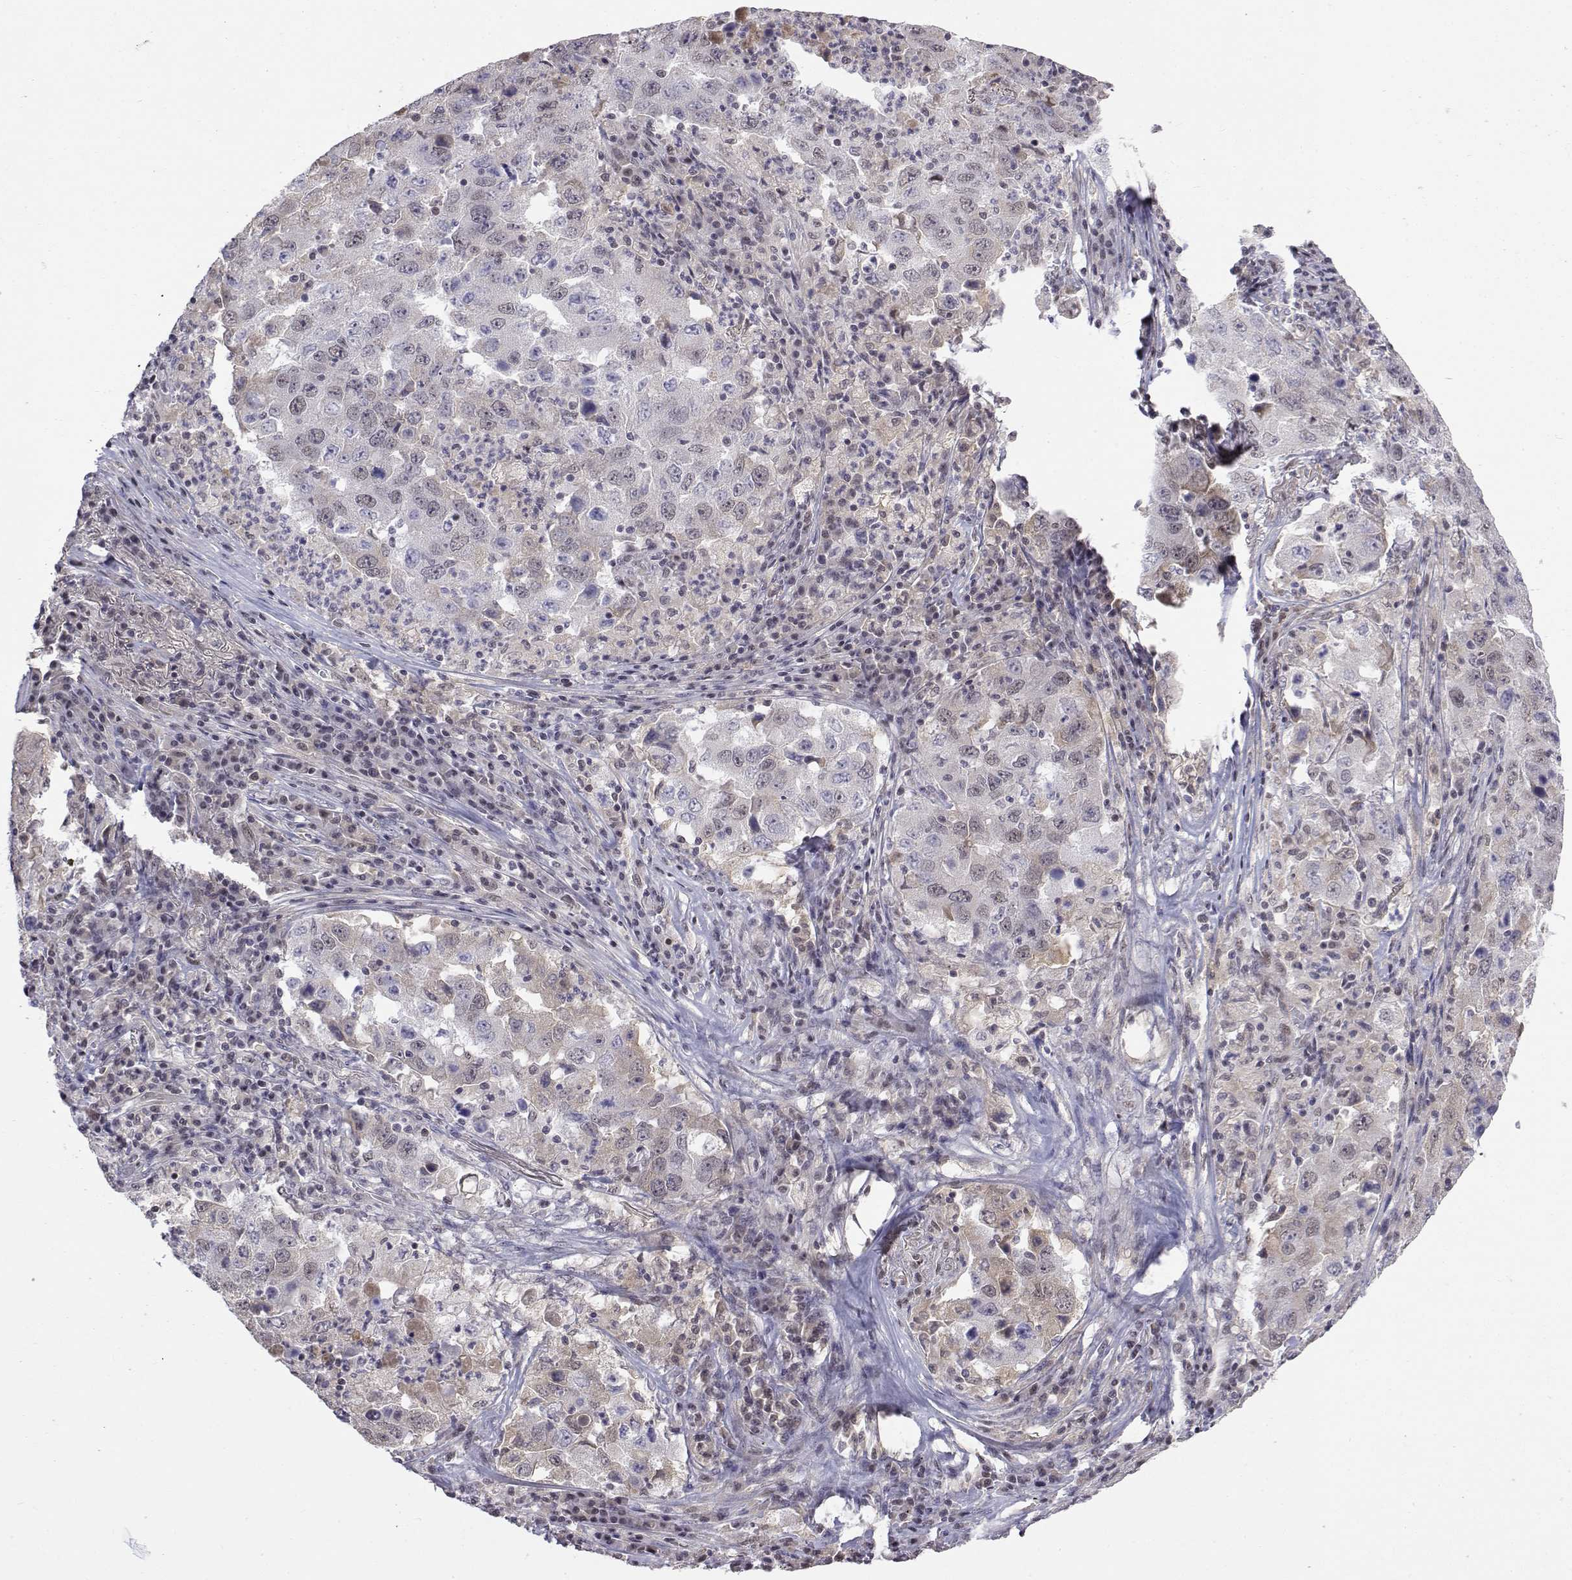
{"staining": {"intensity": "negative", "quantity": "none", "location": "none"}, "tissue": "lung cancer", "cell_type": "Tumor cells", "image_type": "cancer", "snomed": [{"axis": "morphology", "description": "Adenocarcinoma, NOS"}, {"axis": "topography", "description": "Lung"}], "caption": "The micrograph reveals no staining of tumor cells in lung adenocarcinoma.", "gene": "ITGA7", "patient": {"sex": "male", "age": 73}}